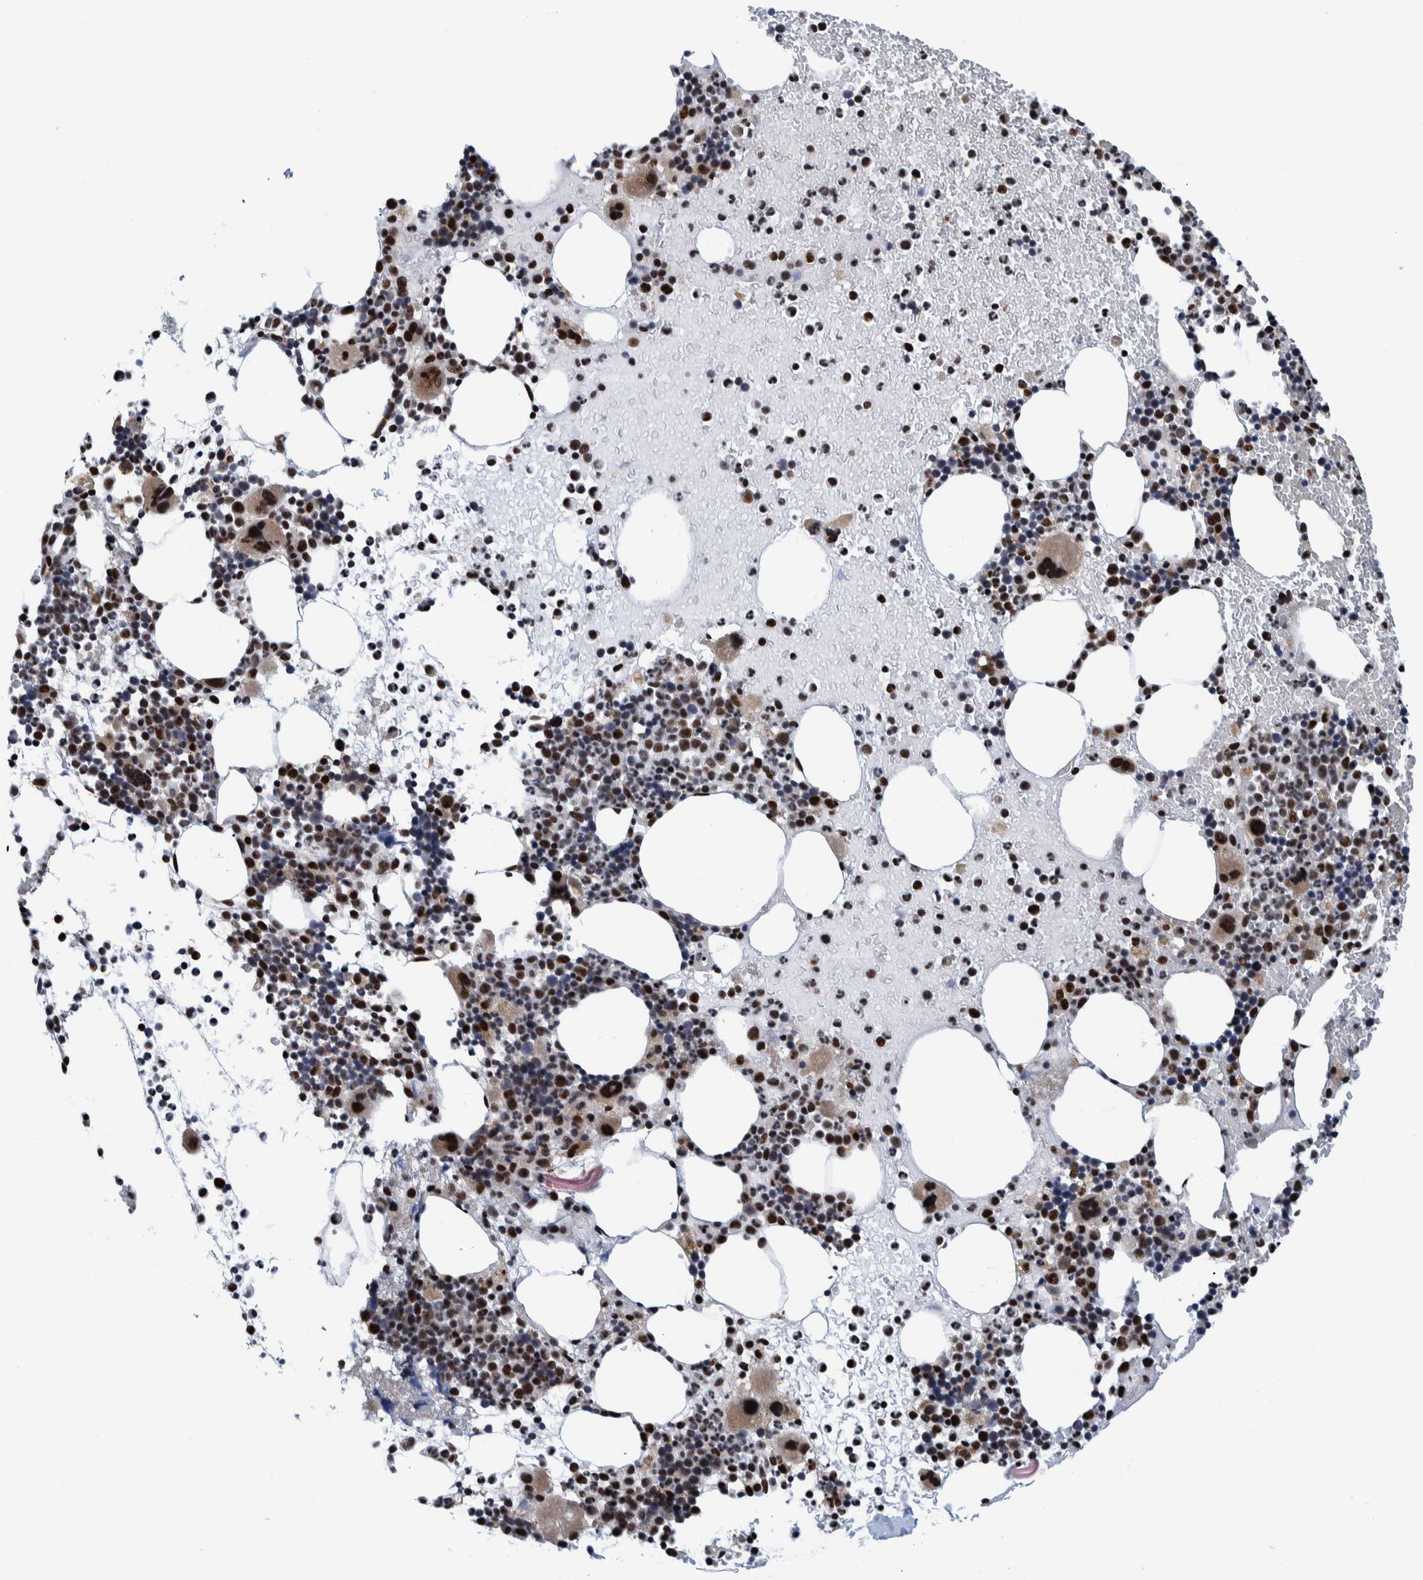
{"staining": {"intensity": "strong", "quantity": "25%-75%", "location": "nuclear"}, "tissue": "bone marrow", "cell_type": "Hematopoietic cells", "image_type": "normal", "snomed": [{"axis": "morphology", "description": "Normal tissue, NOS"}, {"axis": "morphology", "description": "Inflammation, NOS"}, {"axis": "topography", "description": "Bone marrow"}], "caption": "Protein staining of benign bone marrow shows strong nuclear positivity in about 25%-75% of hematopoietic cells. (Brightfield microscopy of DAB IHC at high magnification).", "gene": "EFTUD2", "patient": {"sex": "male", "age": 78}}